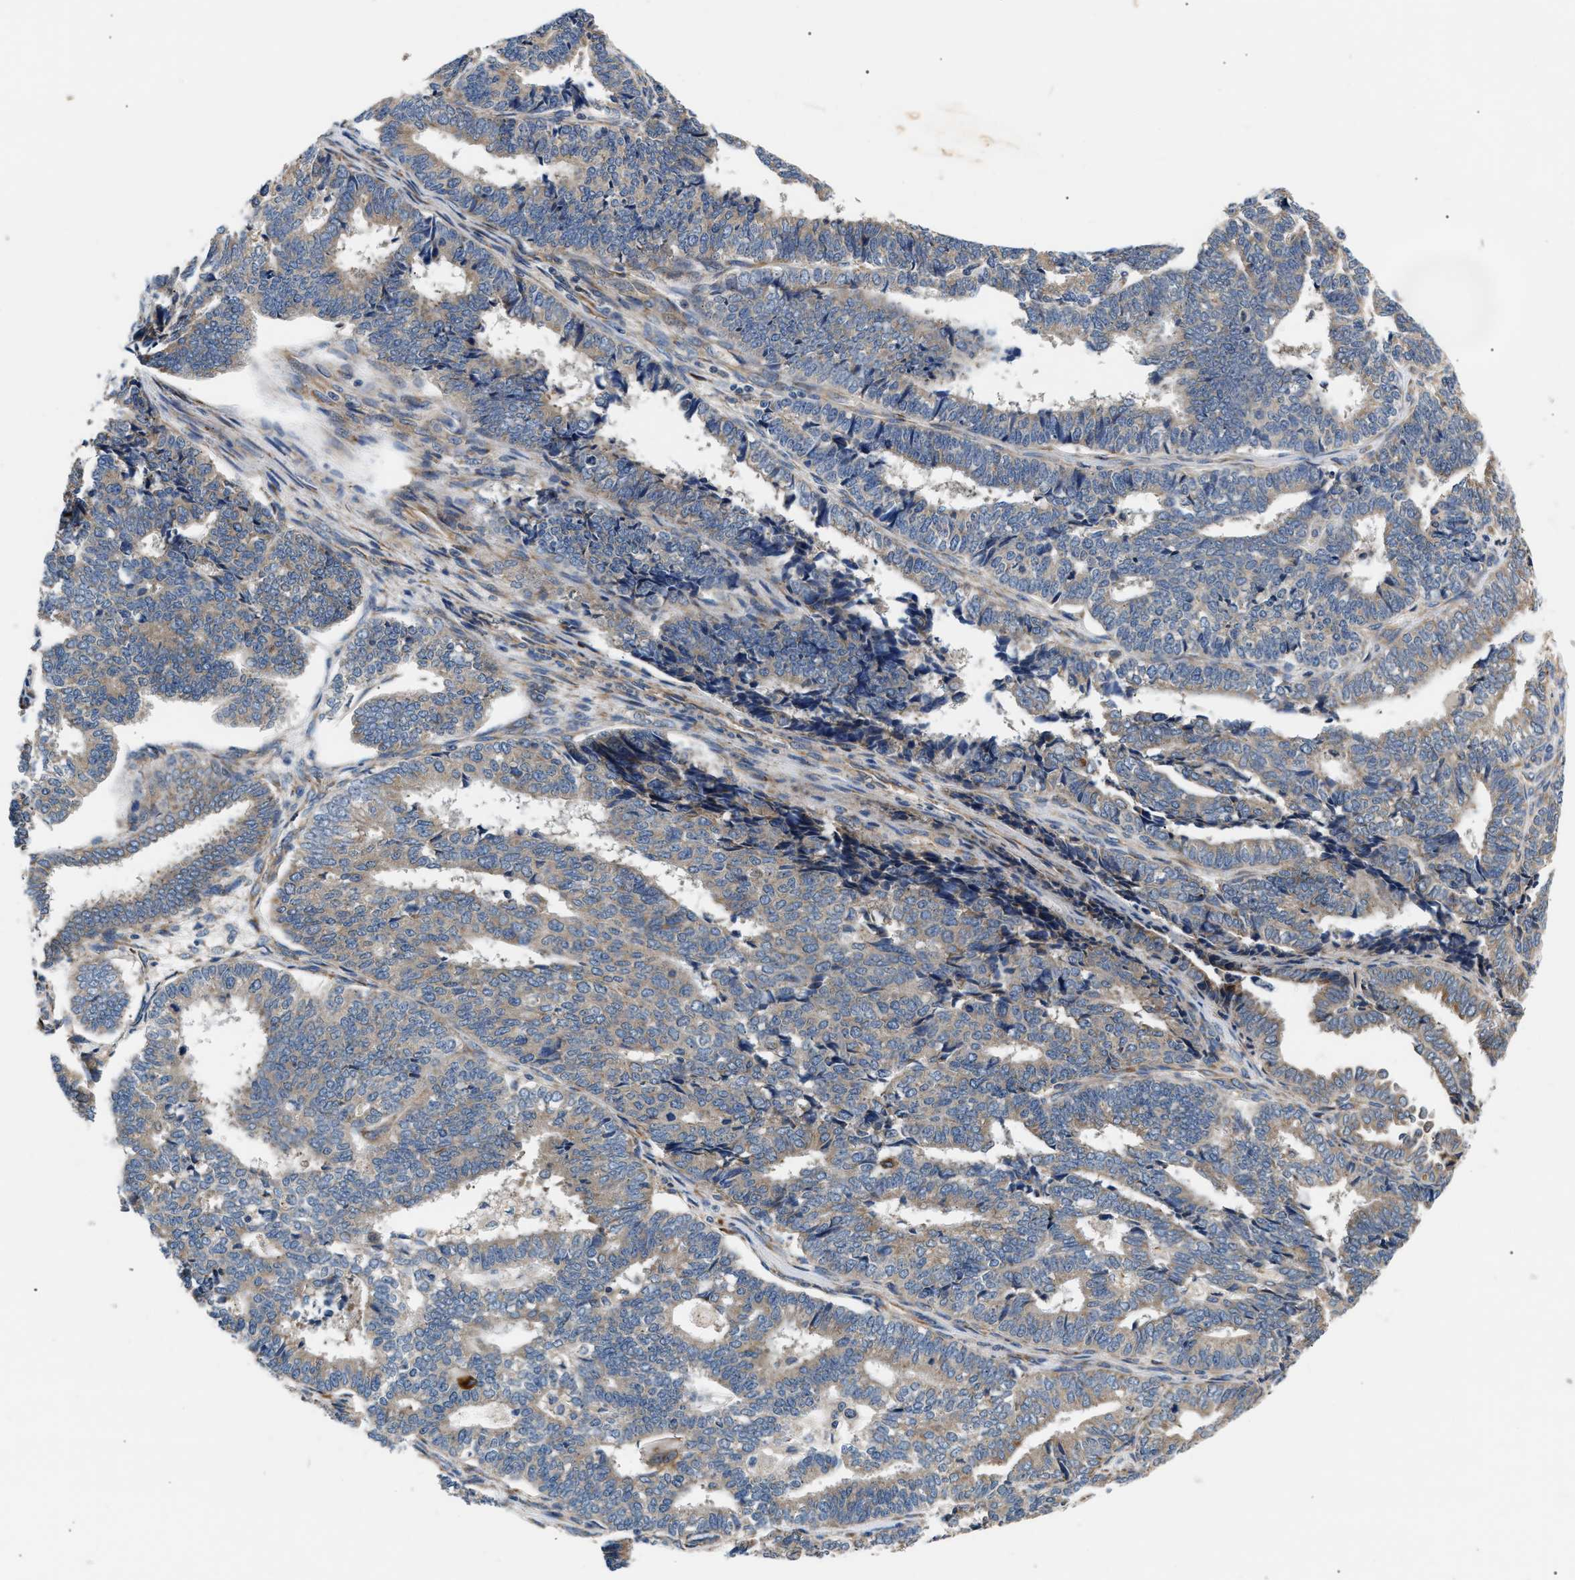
{"staining": {"intensity": "weak", "quantity": "25%-75%", "location": "cytoplasmic/membranous"}, "tissue": "endometrial cancer", "cell_type": "Tumor cells", "image_type": "cancer", "snomed": [{"axis": "morphology", "description": "Adenocarcinoma, NOS"}, {"axis": "topography", "description": "Endometrium"}], "caption": "A low amount of weak cytoplasmic/membranous staining is appreciated in about 25%-75% of tumor cells in endometrial cancer tissue. (DAB (3,3'-diaminobenzidine) IHC, brown staining for protein, blue staining for nuclei).", "gene": "IFT74", "patient": {"sex": "female", "age": 70}}